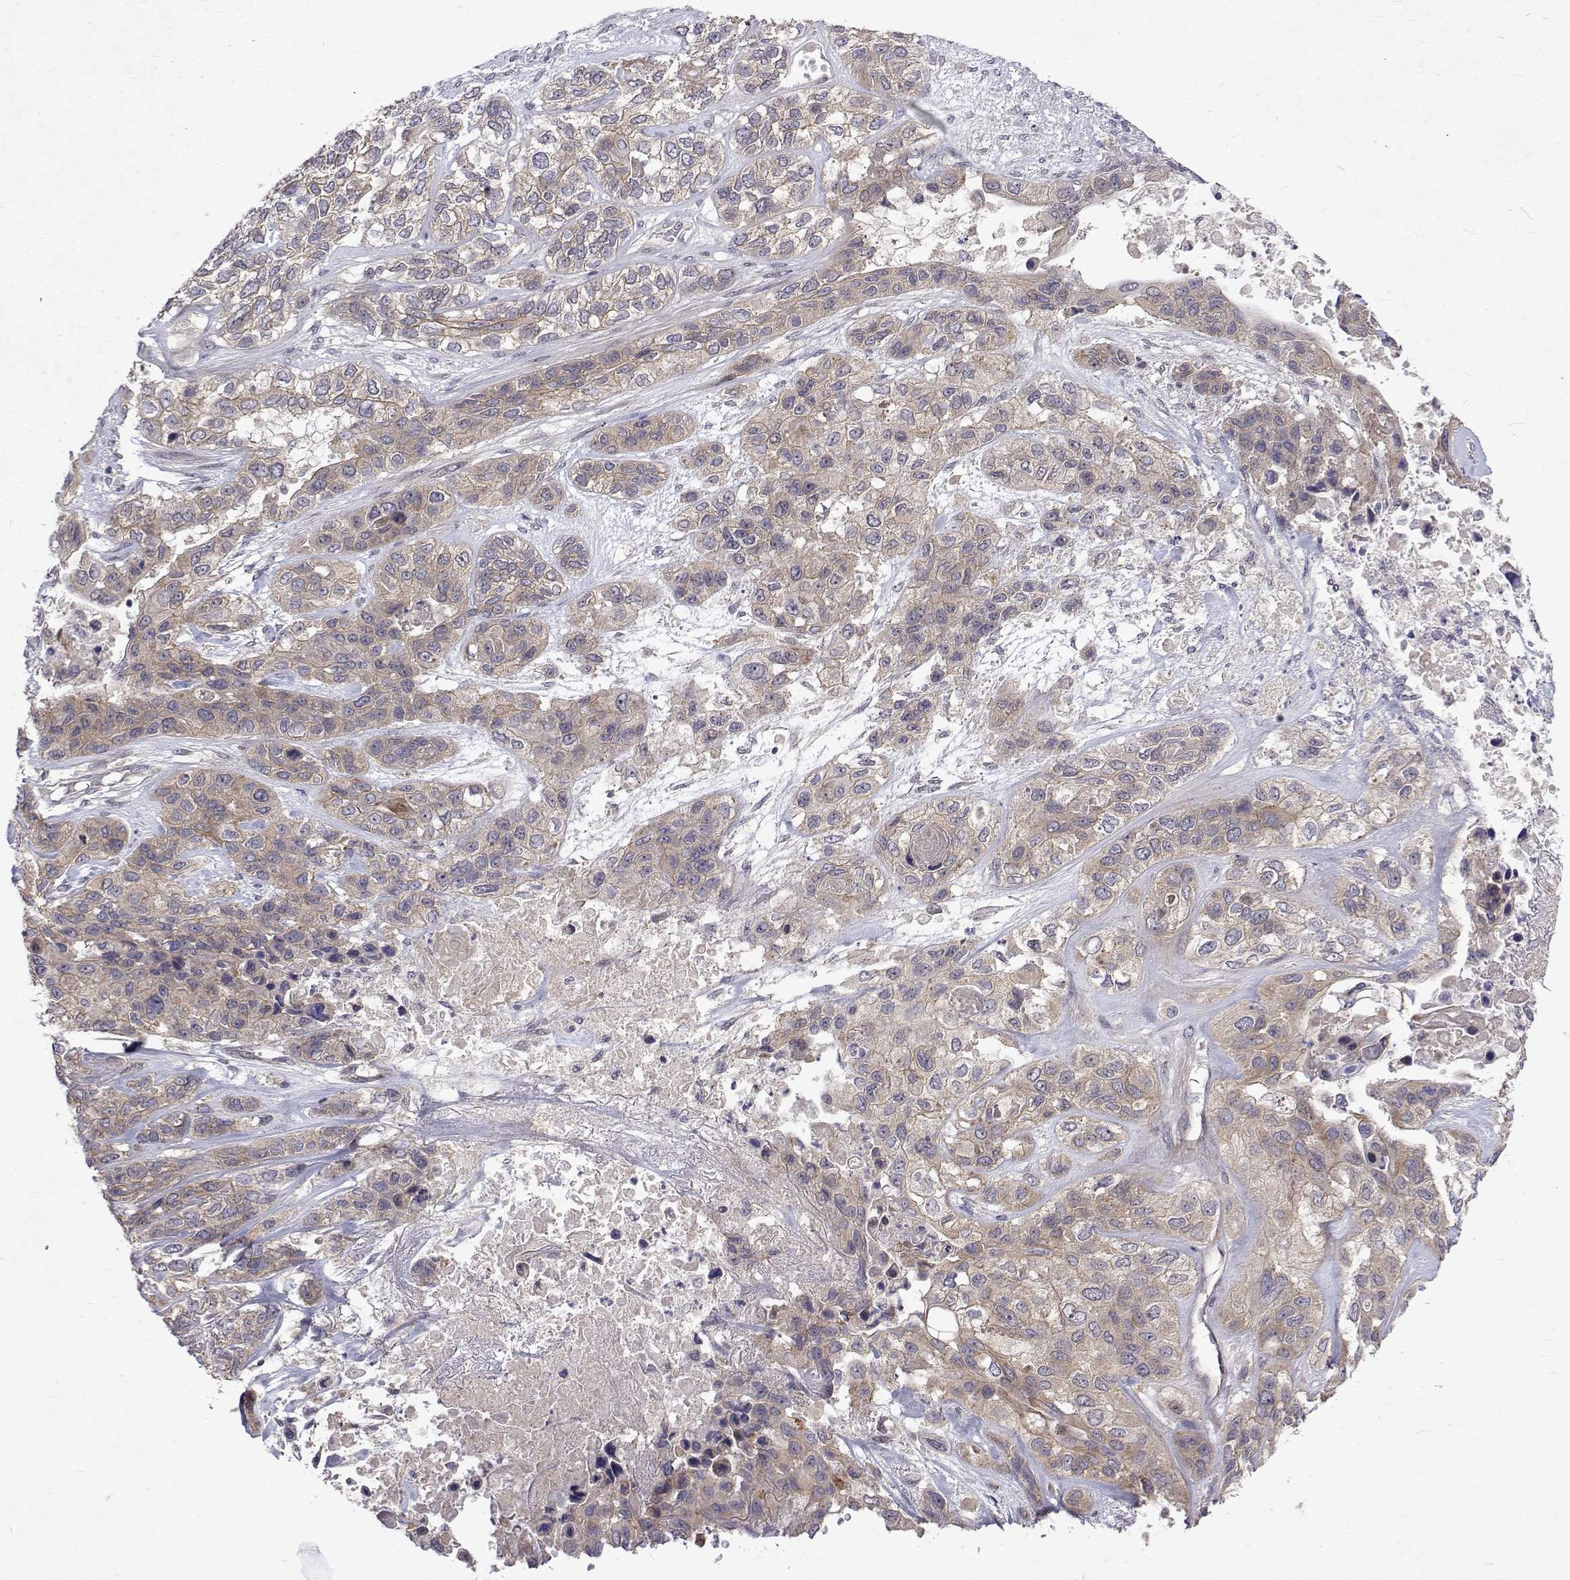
{"staining": {"intensity": "moderate", "quantity": "25%-75%", "location": "cytoplasmic/membranous"}, "tissue": "lung cancer", "cell_type": "Tumor cells", "image_type": "cancer", "snomed": [{"axis": "morphology", "description": "Squamous cell carcinoma, NOS"}, {"axis": "topography", "description": "Lung"}], "caption": "A brown stain highlights moderate cytoplasmic/membranous expression of a protein in human squamous cell carcinoma (lung) tumor cells.", "gene": "ALKBH8", "patient": {"sex": "female", "age": 70}}